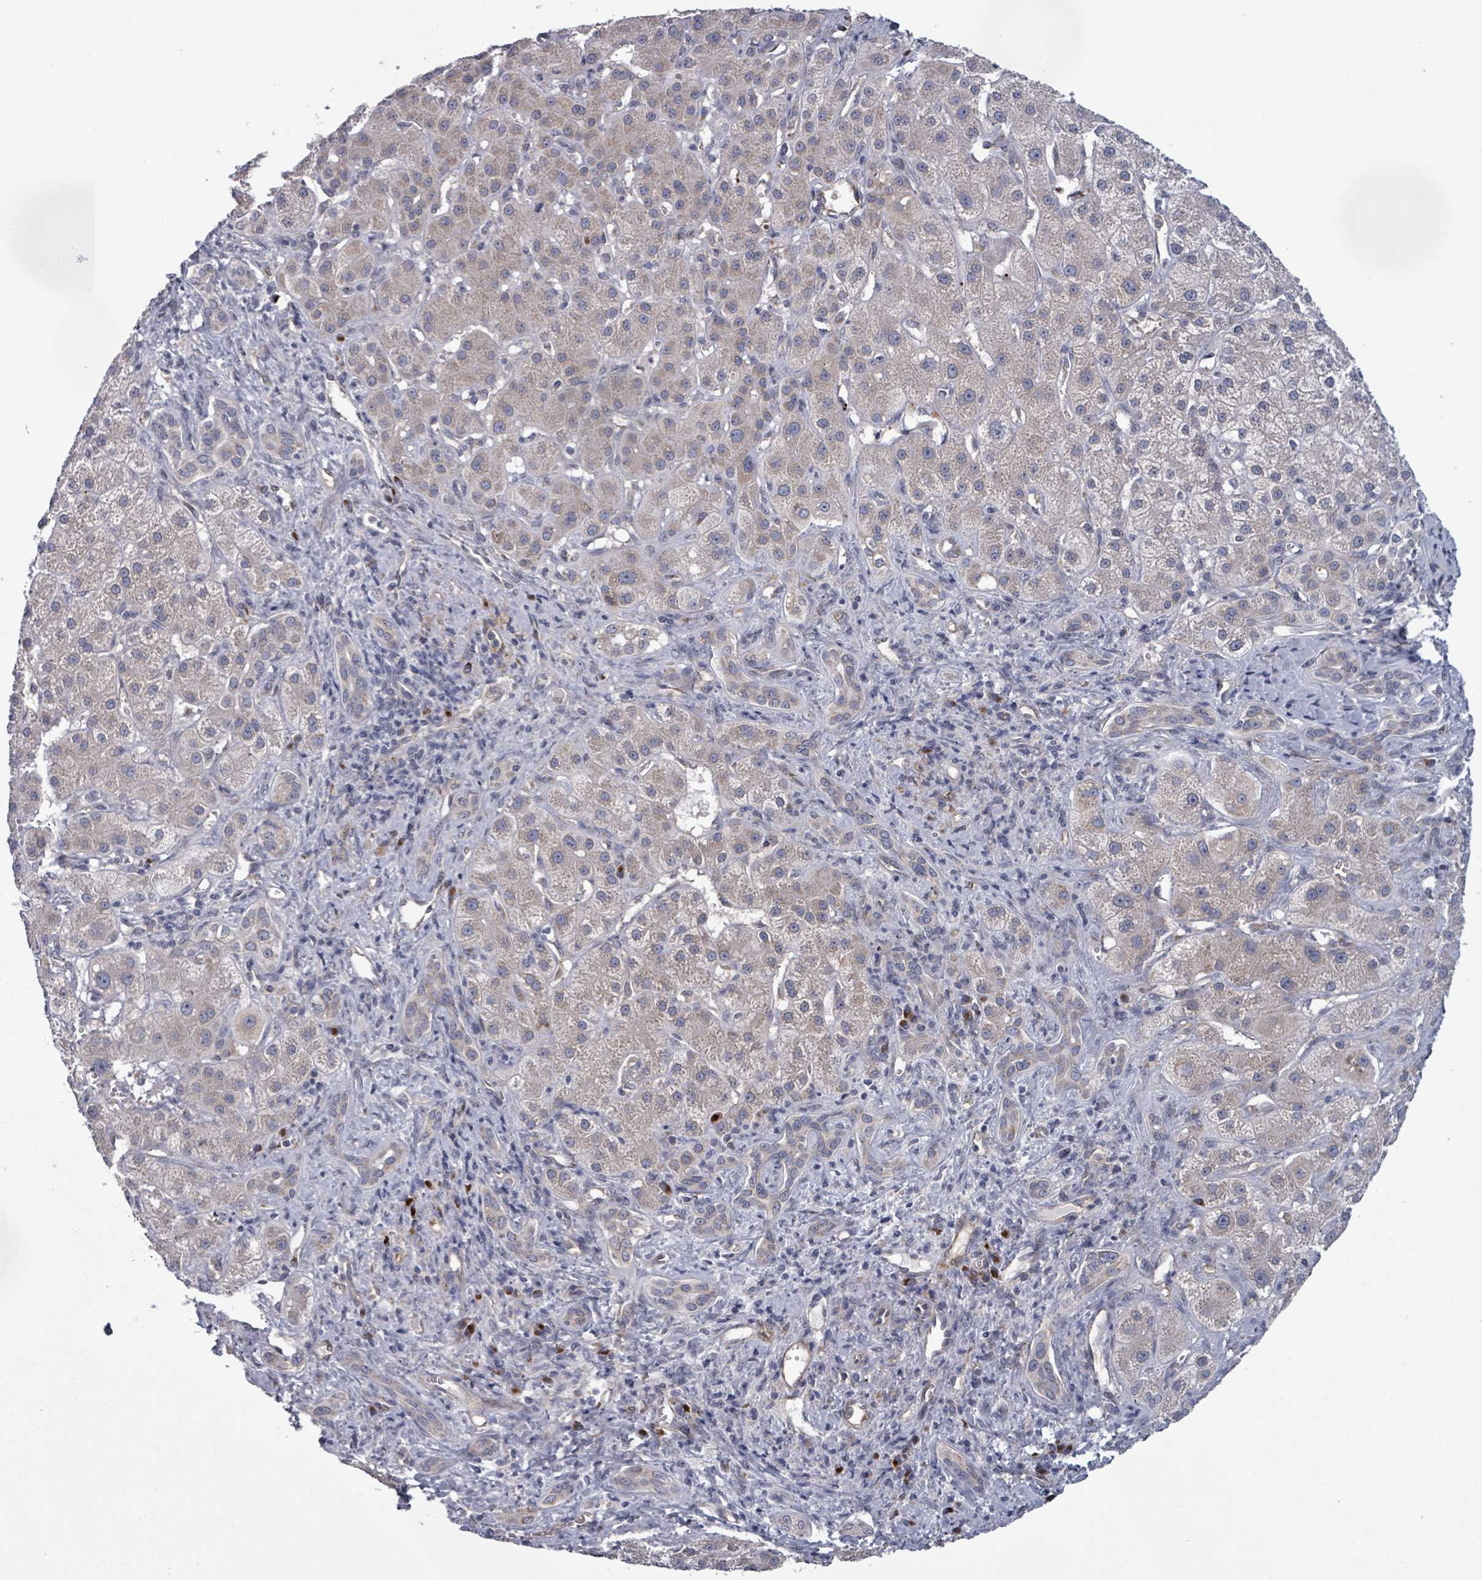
{"staining": {"intensity": "weak", "quantity": ">75%", "location": "cytoplasmic/membranous"}, "tissue": "liver cancer", "cell_type": "Tumor cells", "image_type": "cancer", "snomed": [{"axis": "morphology", "description": "Cholangiocarcinoma"}, {"axis": "topography", "description": "Liver"}], "caption": "Liver cancer (cholangiocarcinoma) tissue shows weak cytoplasmic/membranous positivity in about >75% of tumor cells", "gene": "FKBP1A", "patient": {"sex": "male", "age": 67}}